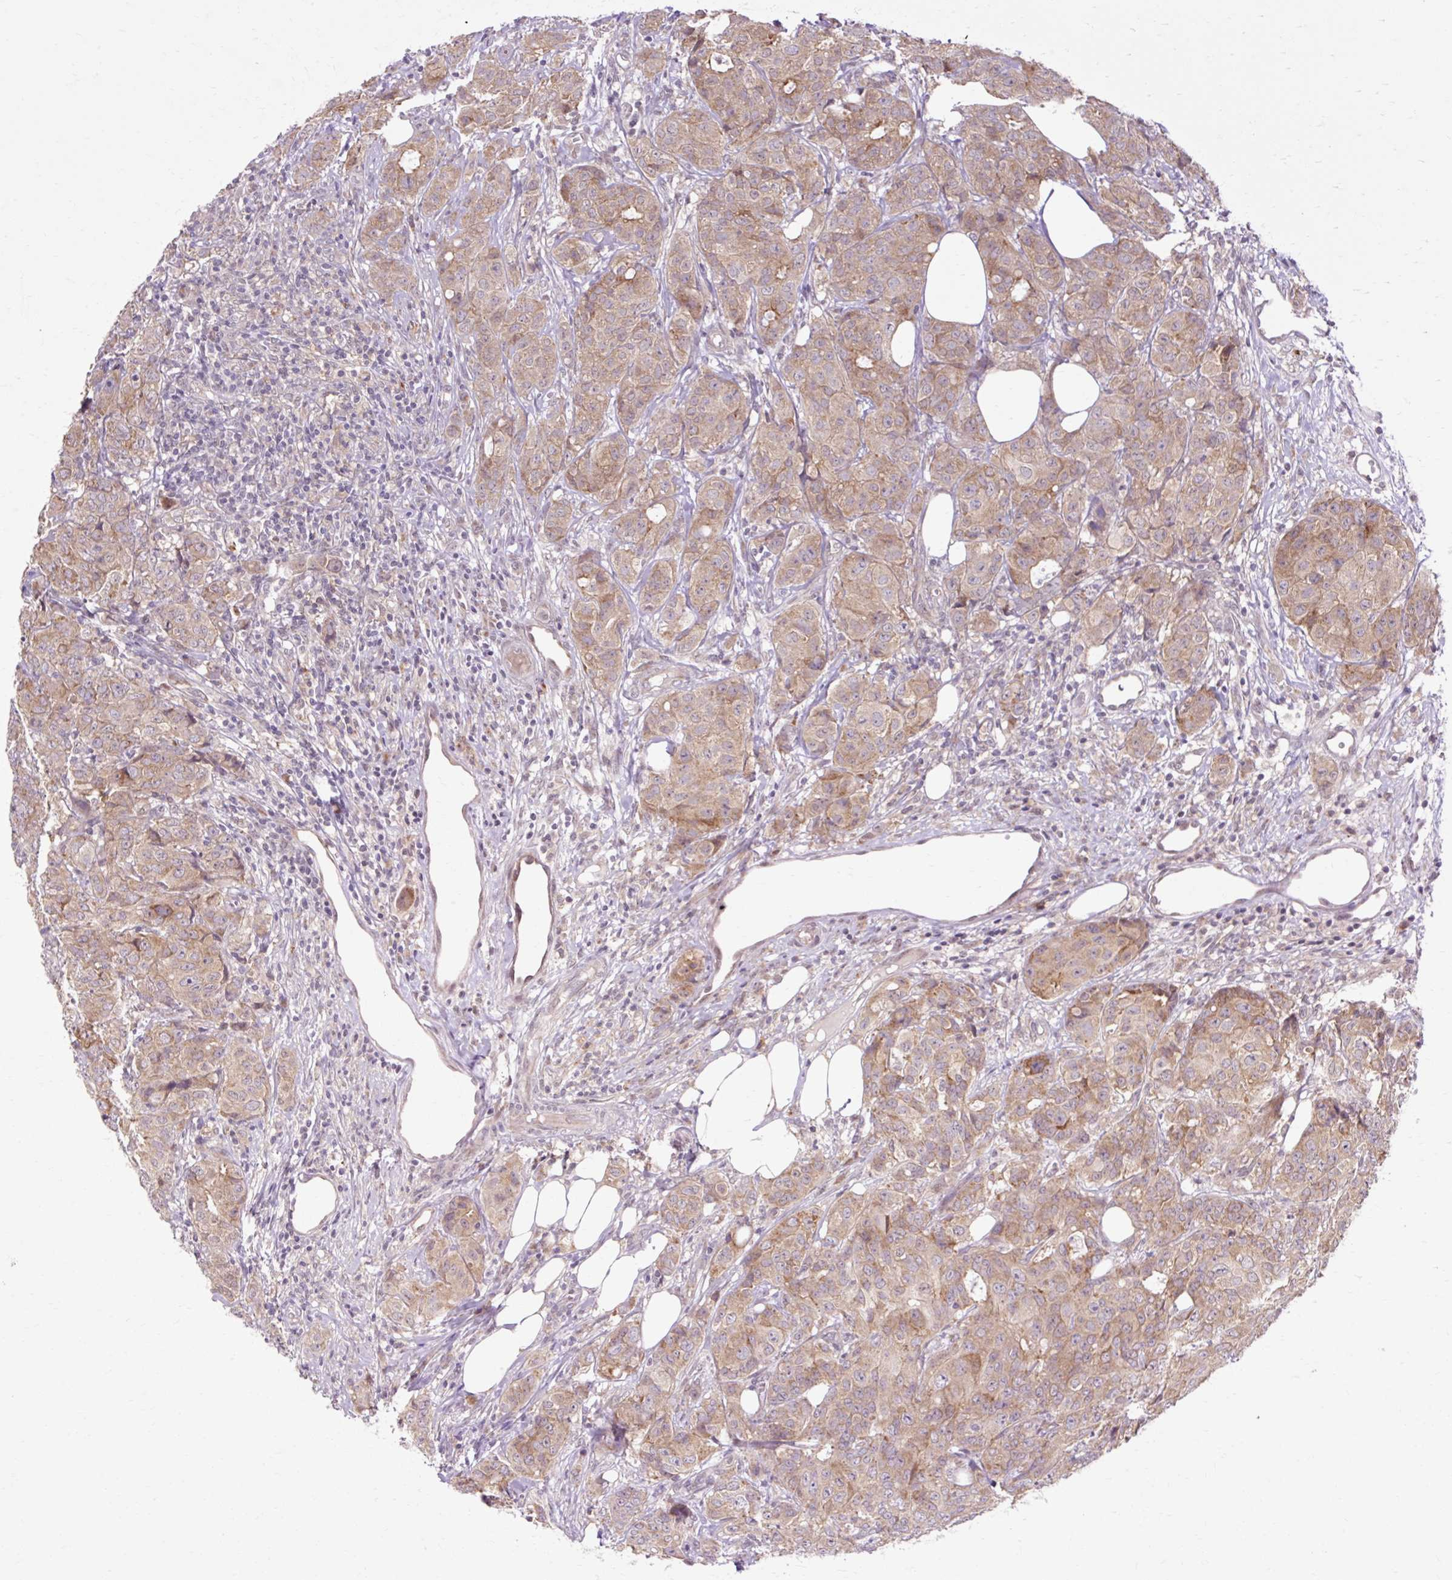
{"staining": {"intensity": "moderate", "quantity": ">75%", "location": "cytoplasmic/membranous"}, "tissue": "breast cancer", "cell_type": "Tumor cells", "image_type": "cancer", "snomed": [{"axis": "morphology", "description": "Duct carcinoma"}, {"axis": "topography", "description": "Breast"}], "caption": "A photomicrograph of human breast invasive ductal carcinoma stained for a protein demonstrates moderate cytoplasmic/membranous brown staining in tumor cells. Ihc stains the protein of interest in brown and the nuclei are stained blue.", "gene": "GEMIN2", "patient": {"sex": "female", "age": 43}}